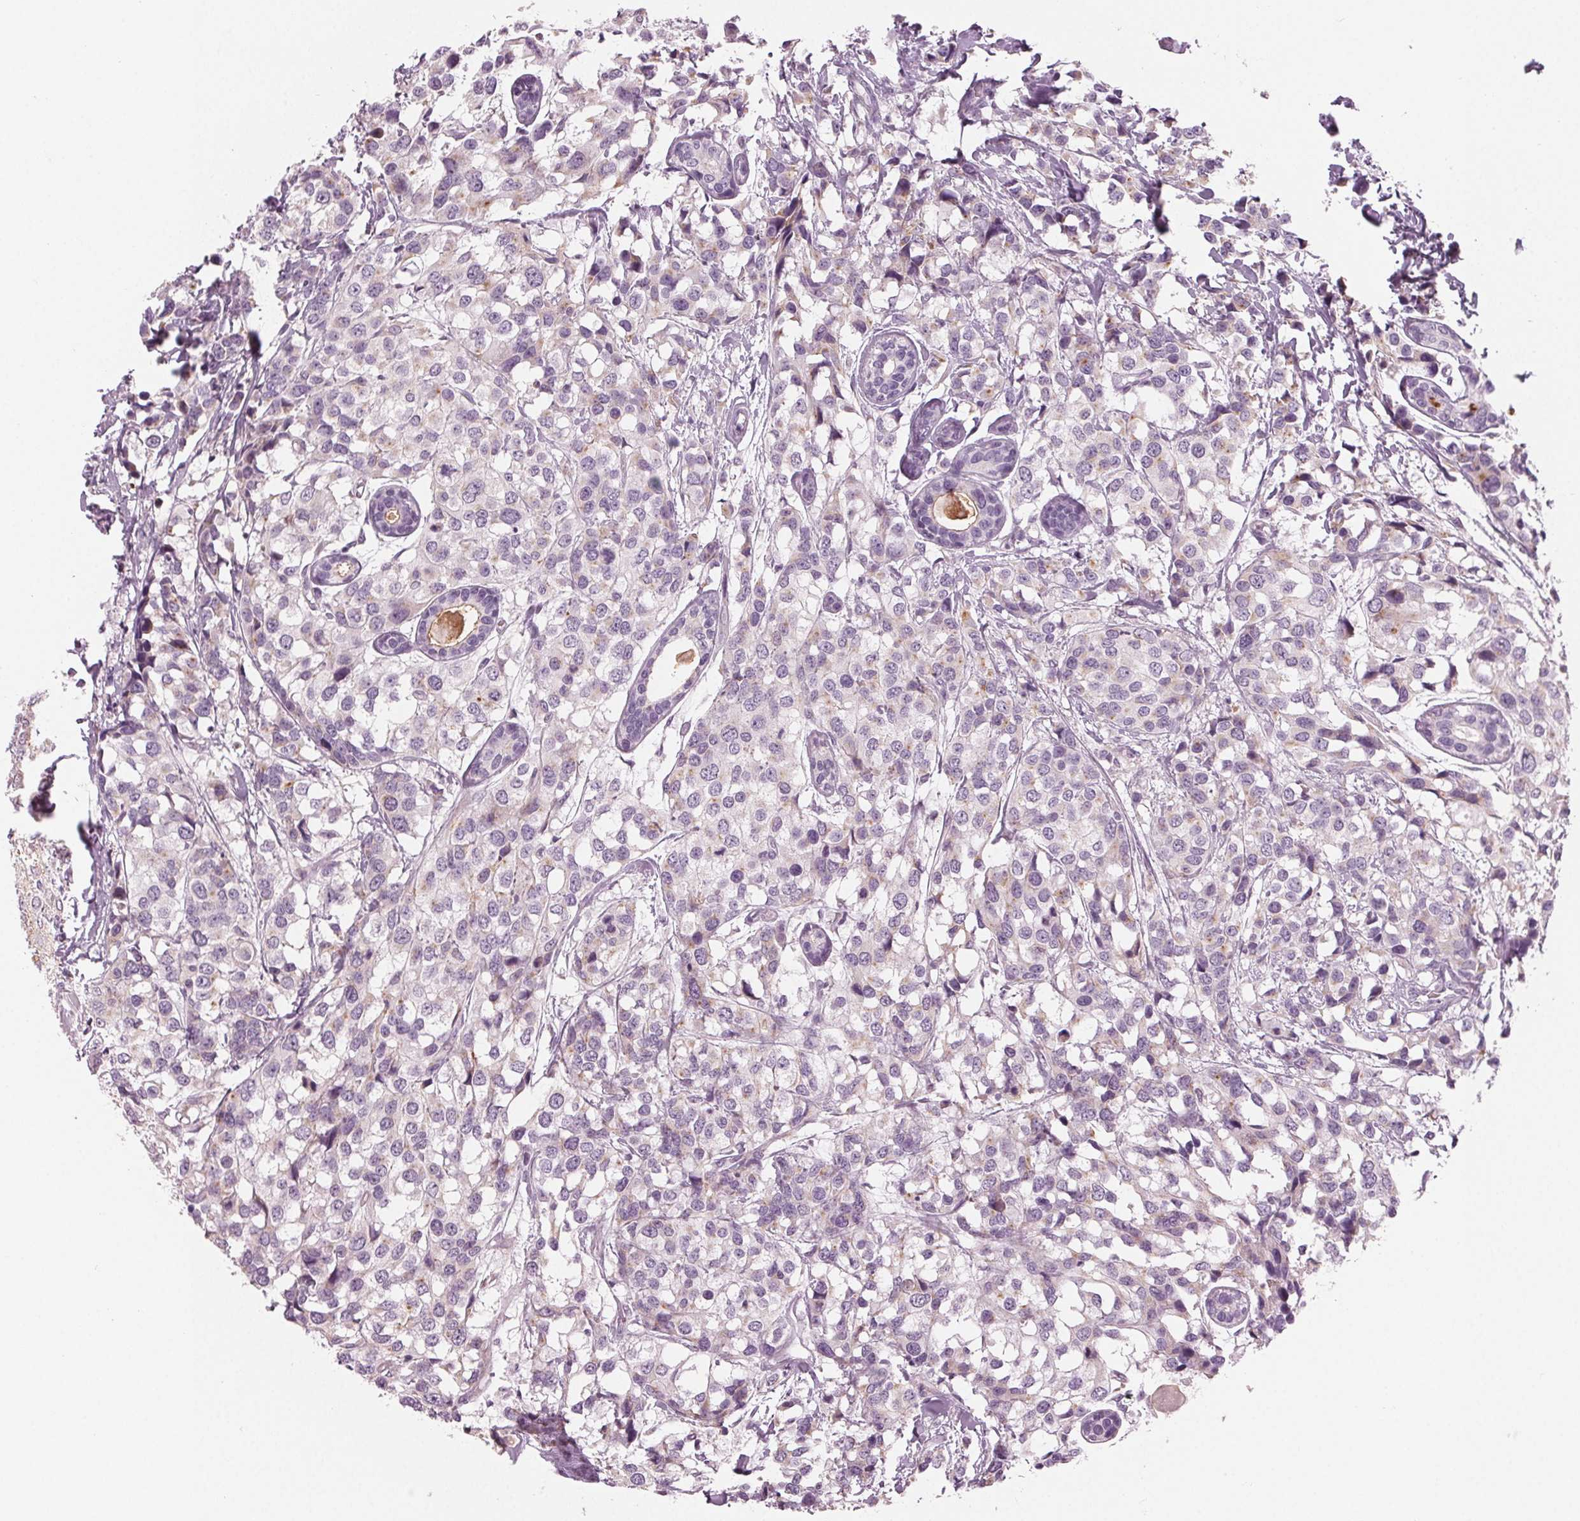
{"staining": {"intensity": "negative", "quantity": "none", "location": "none"}, "tissue": "breast cancer", "cell_type": "Tumor cells", "image_type": "cancer", "snomed": [{"axis": "morphology", "description": "Lobular carcinoma"}, {"axis": "topography", "description": "Breast"}], "caption": "Immunohistochemical staining of human breast cancer demonstrates no significant expression in tumor cells.", "gene": "PRAP1", "patient": {"sex": "female", "age": 59}}